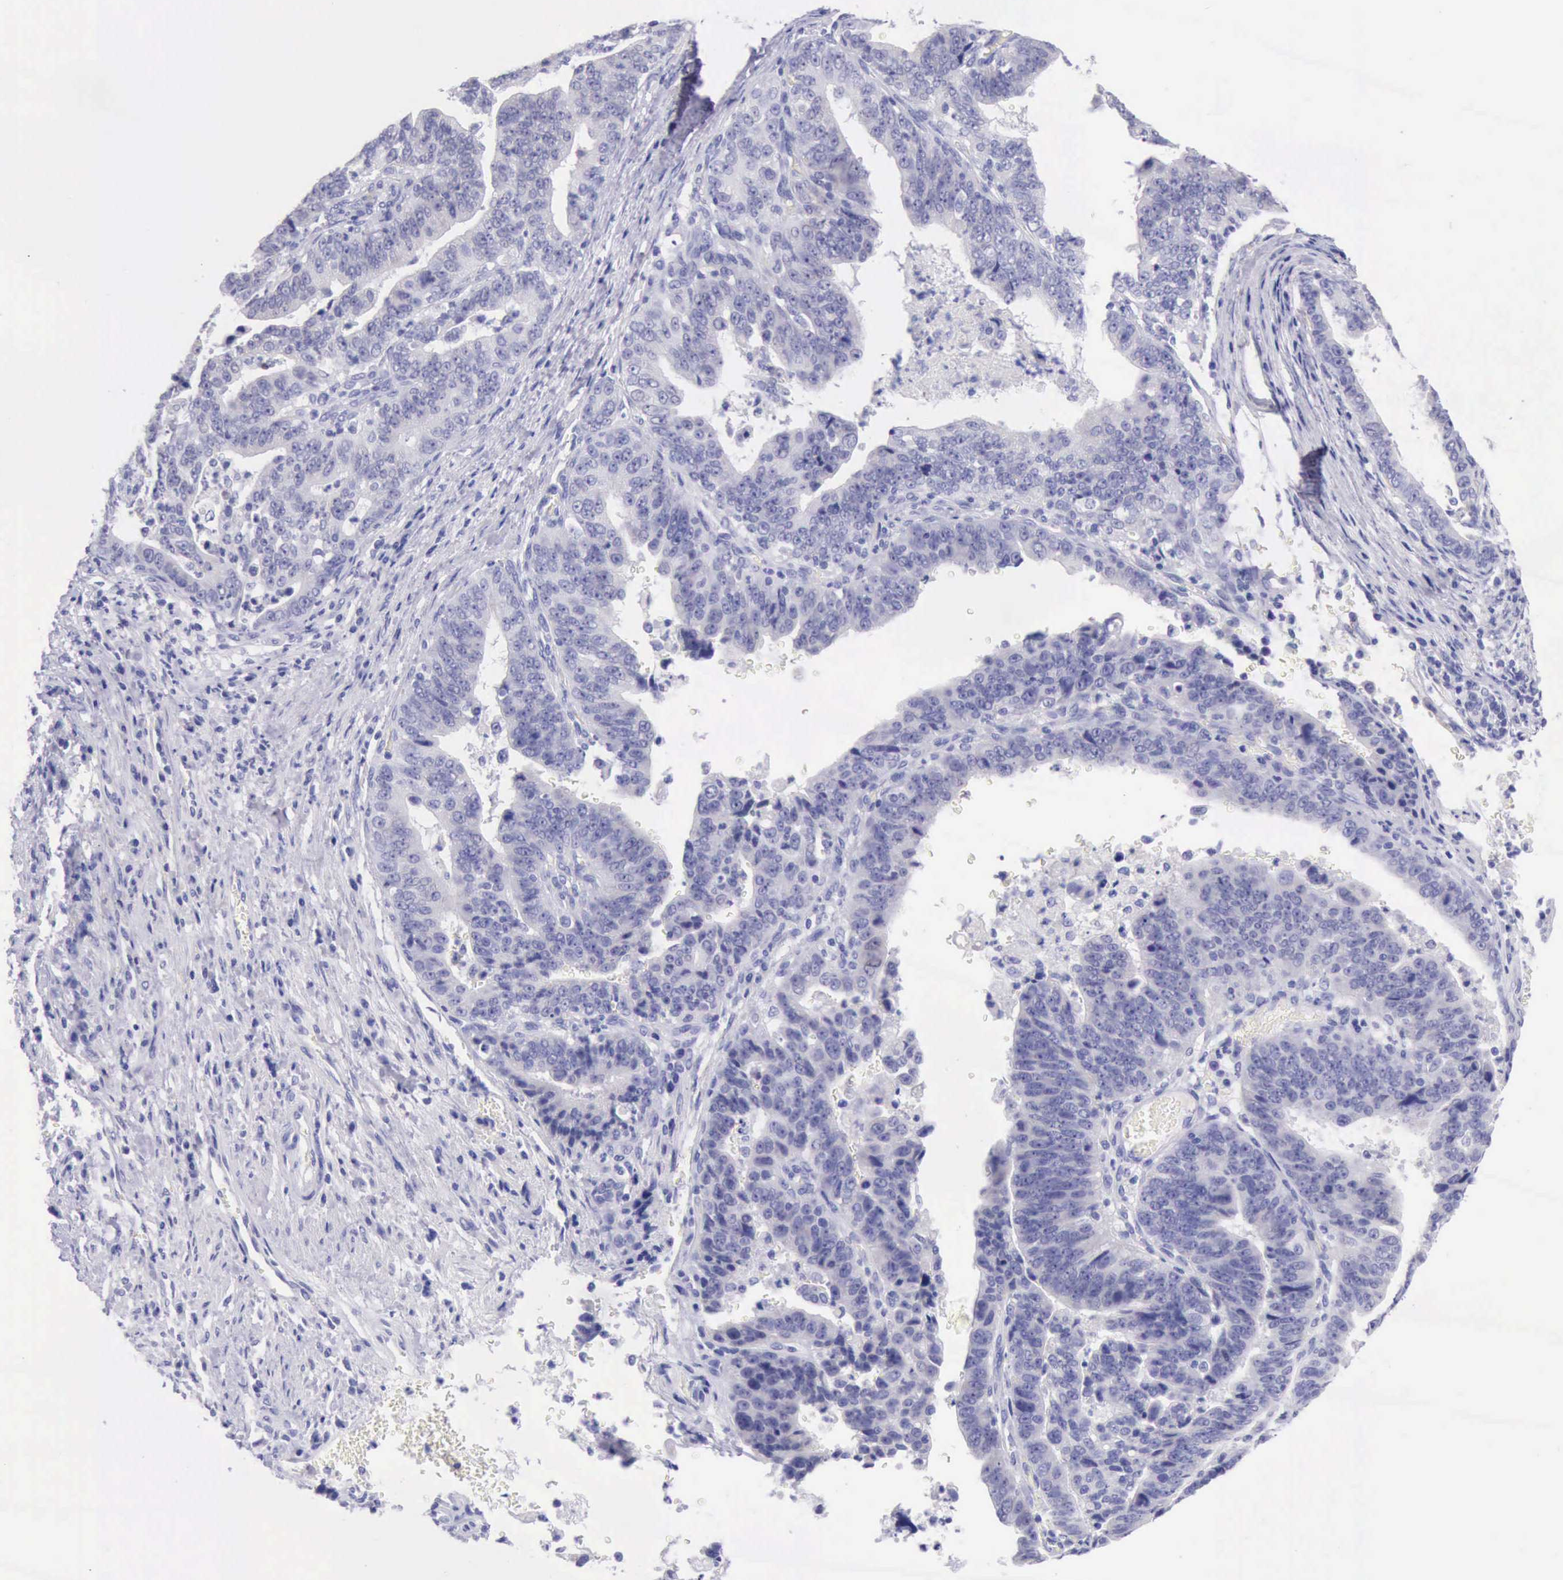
{"staining": {"intensity": "negative", "quantity": "none", "location": "none"}, "tissue": "stomach cancer", "cell_type": "Tumor cells", "image_type": "cancer", "snomed": [{"axis": "morphology", "description": "Adenocarcinoma, NOS"}, {"axis": "topography", "description": "Stomach, upper"}], "caption": "DAB immunohistochemical staining of human stomach cancer (adenocarcinoma) reveals no significant expression in tumor cells.", "gene": "LRFN5", "patient": {"sex": "female", "age": 50}}